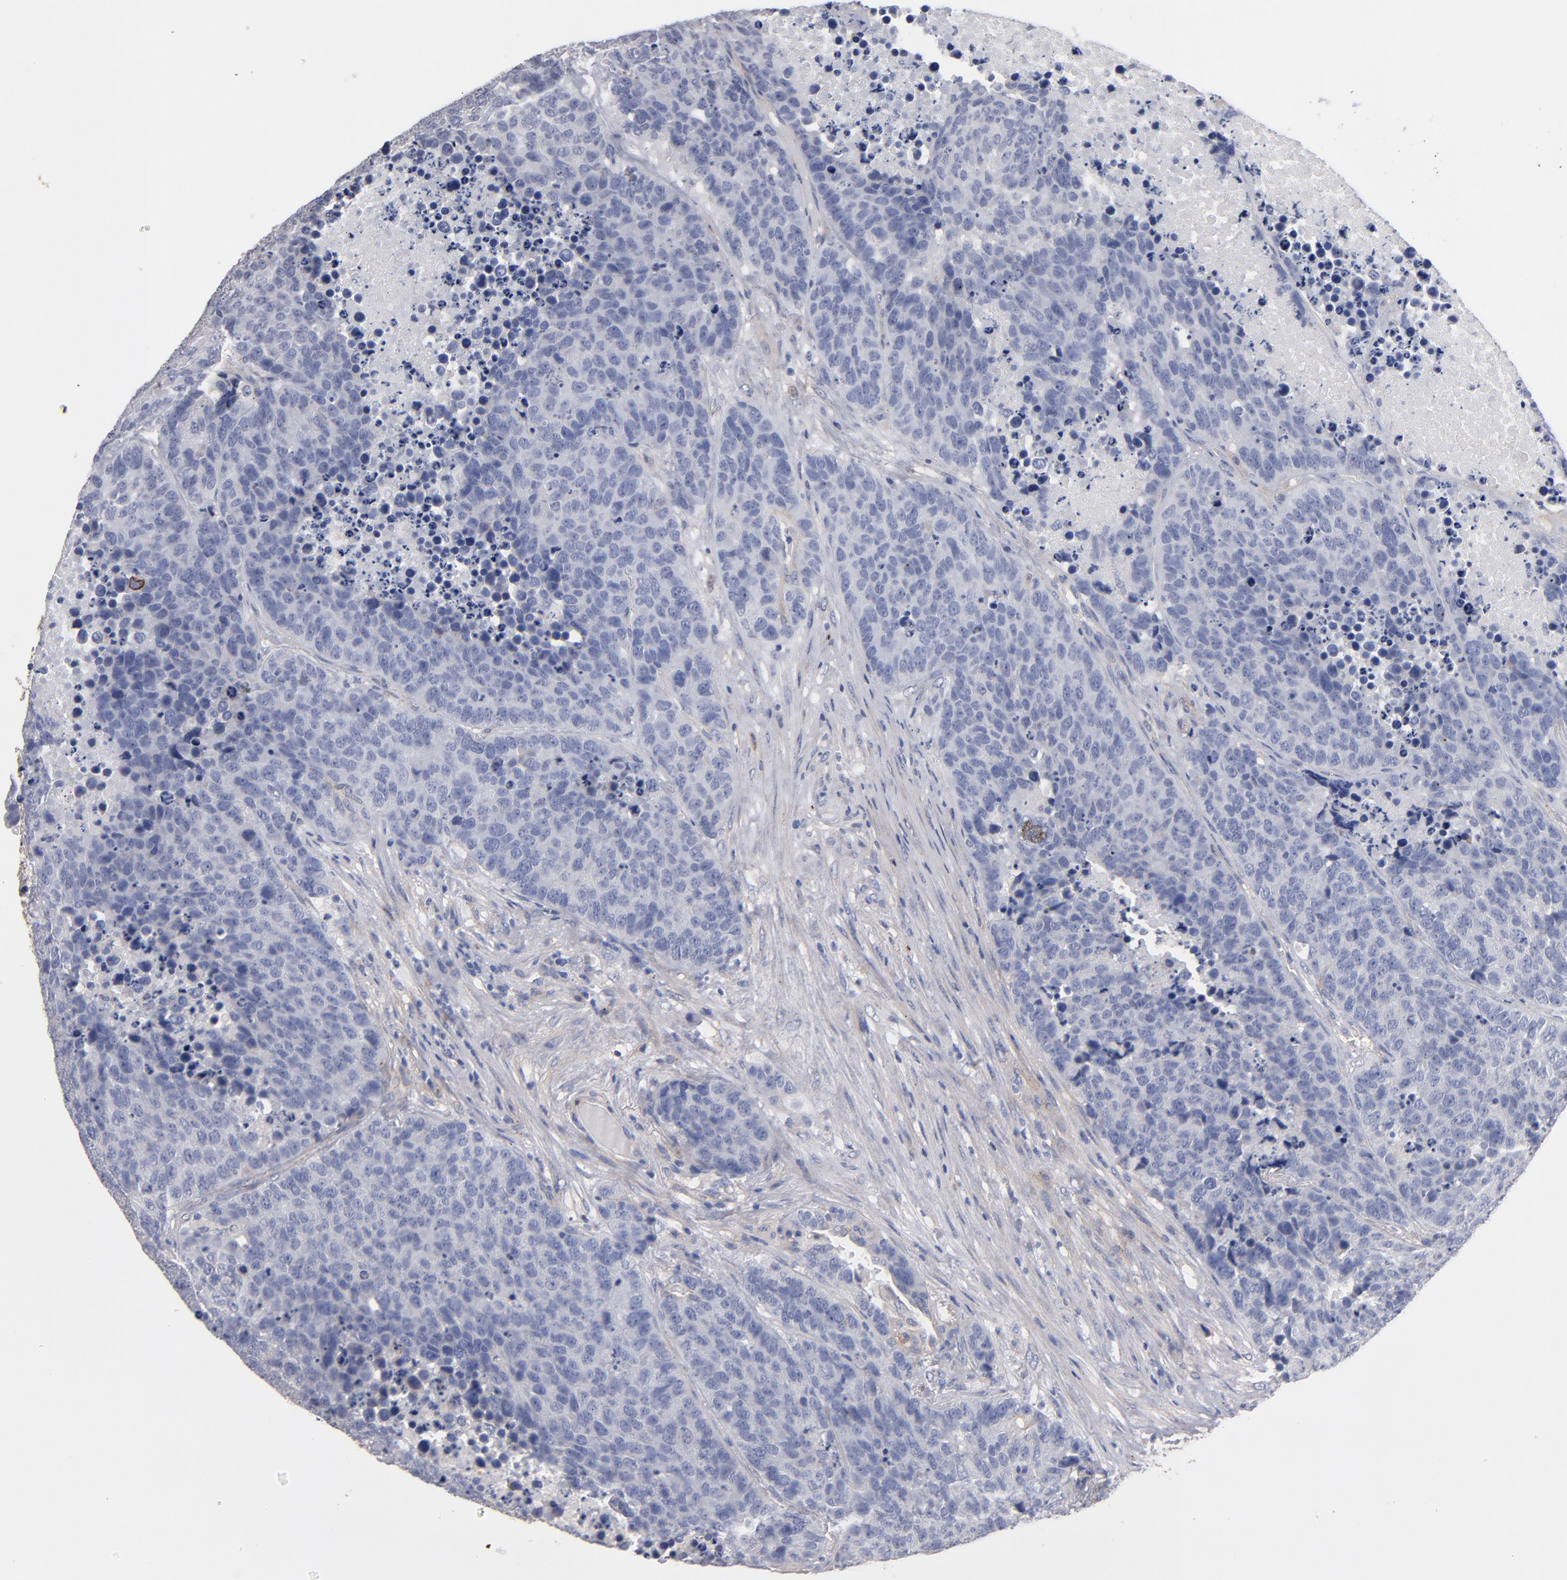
{"staining": {"intensity": "negative", "quantity": "none", "location": "none"}, "tissue": "carcinoid", "cell_type": "Tumor cells", "image_type": "cancer", "snomed": [{"axis": "morphology", "description": "Carcinoid, malignant, NOS"}, {"axis": "topography", "description": "Lung"}], "caption": "Immunohistochemical staining of human carcinoid displays no significant expression in tumor cells. (DAB immunohistochemistry visualized using brightfield microscopy, high magnification).", "gene": "PLSCR4", "patient": {"sex": "male", "age": 60}}